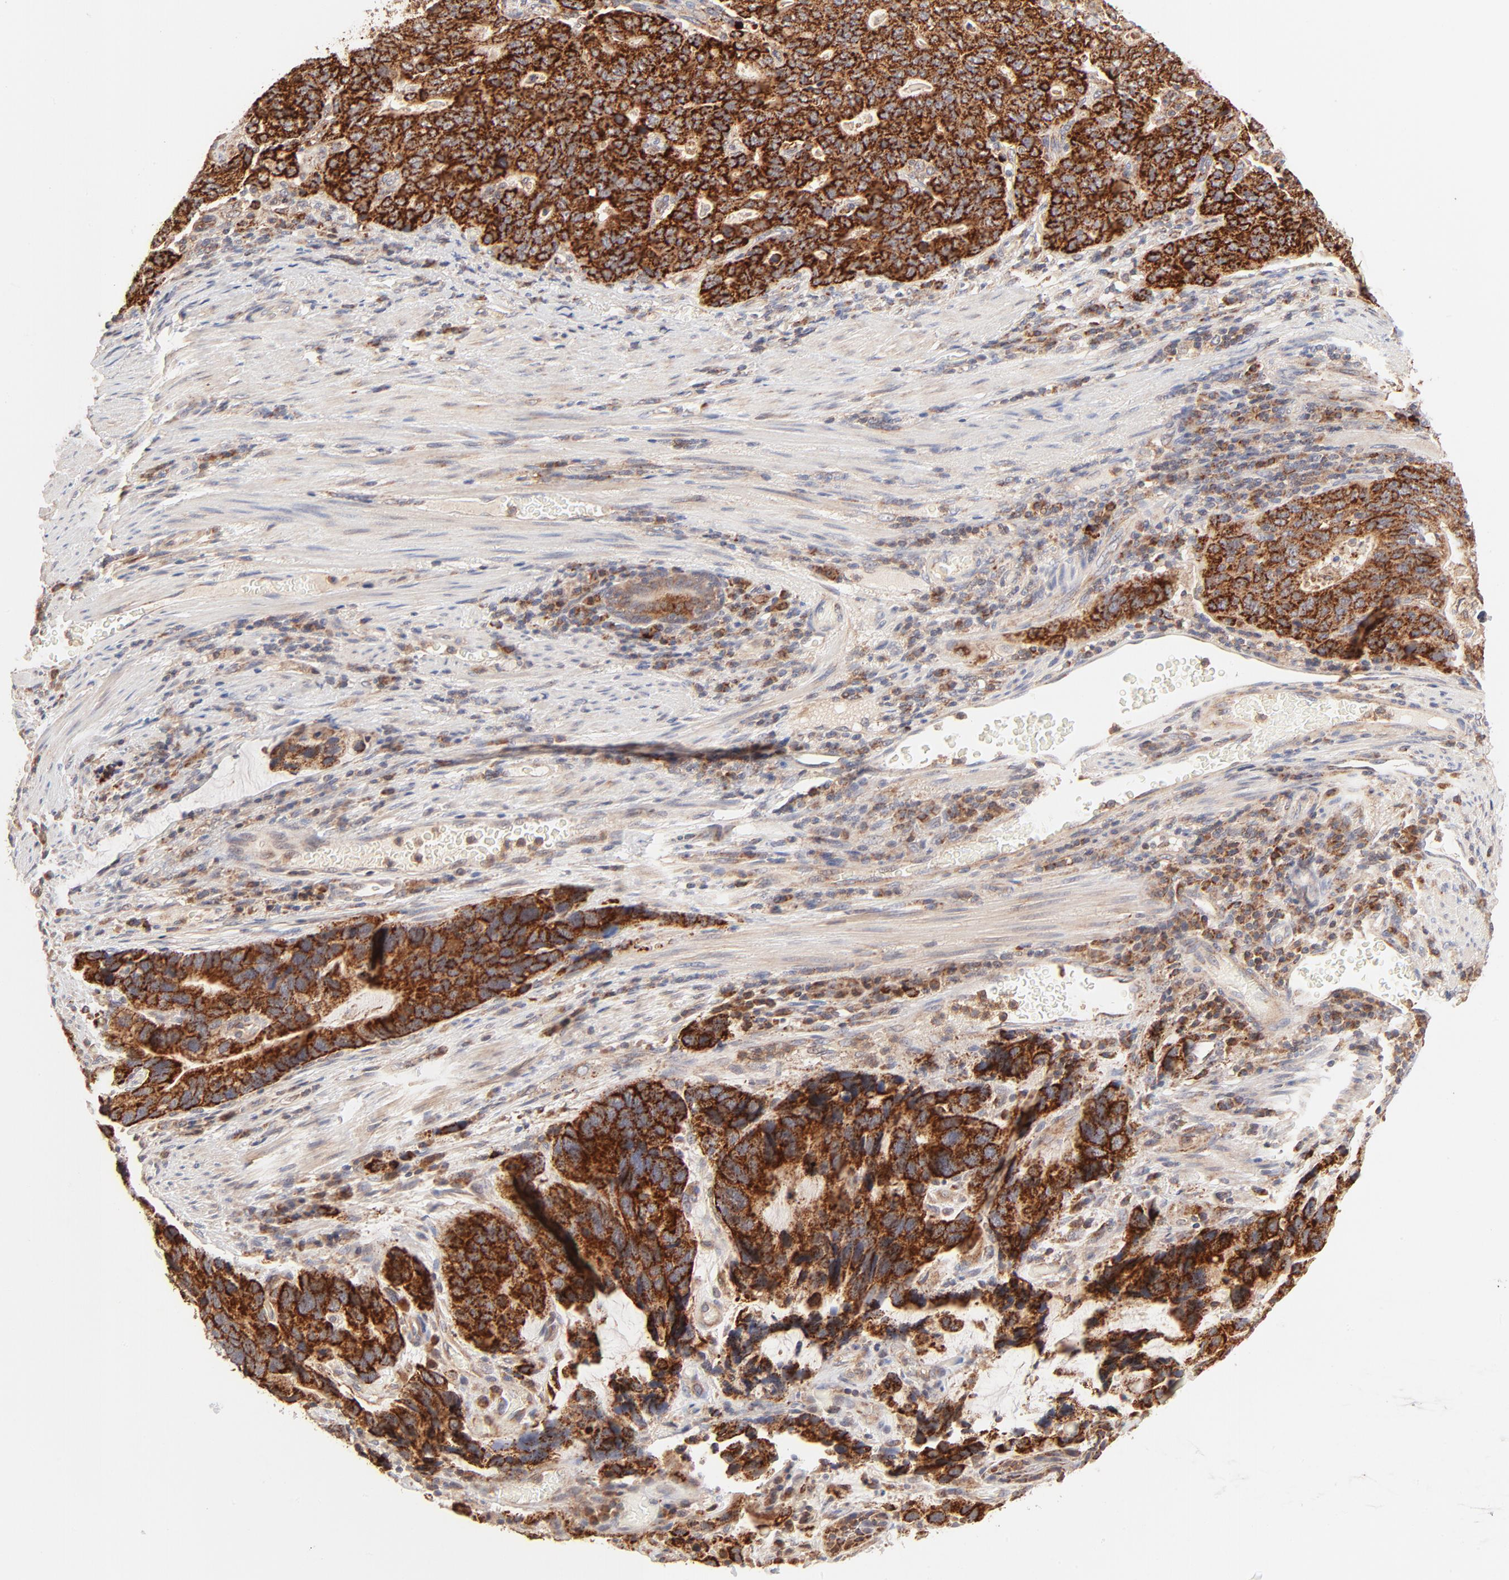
{"staining": {"intensity": "strong", "quantity": ">75%", "location": "cytoplasmic/membranous"}, "tissue": "stomach cancer", "cell_type": "Tumor cells", "image_type": "cancer", "snomed": [{"axis": "morphology", "description": "Adenocarcinoma, NOS"}, {"axis": "topography", "description": "Esophagus"}, {"axis": "topography", "description": "Stomach"}], "caption": "This photomicrograph exhibits immunohistochemistry staining of human adenocarcinoma (stomach), with high strong cytoplasmic/membranous staining in about >75% of tumor cells.", "gene": "CSPG4", "patient": {"sex": "male", "age": 74}}